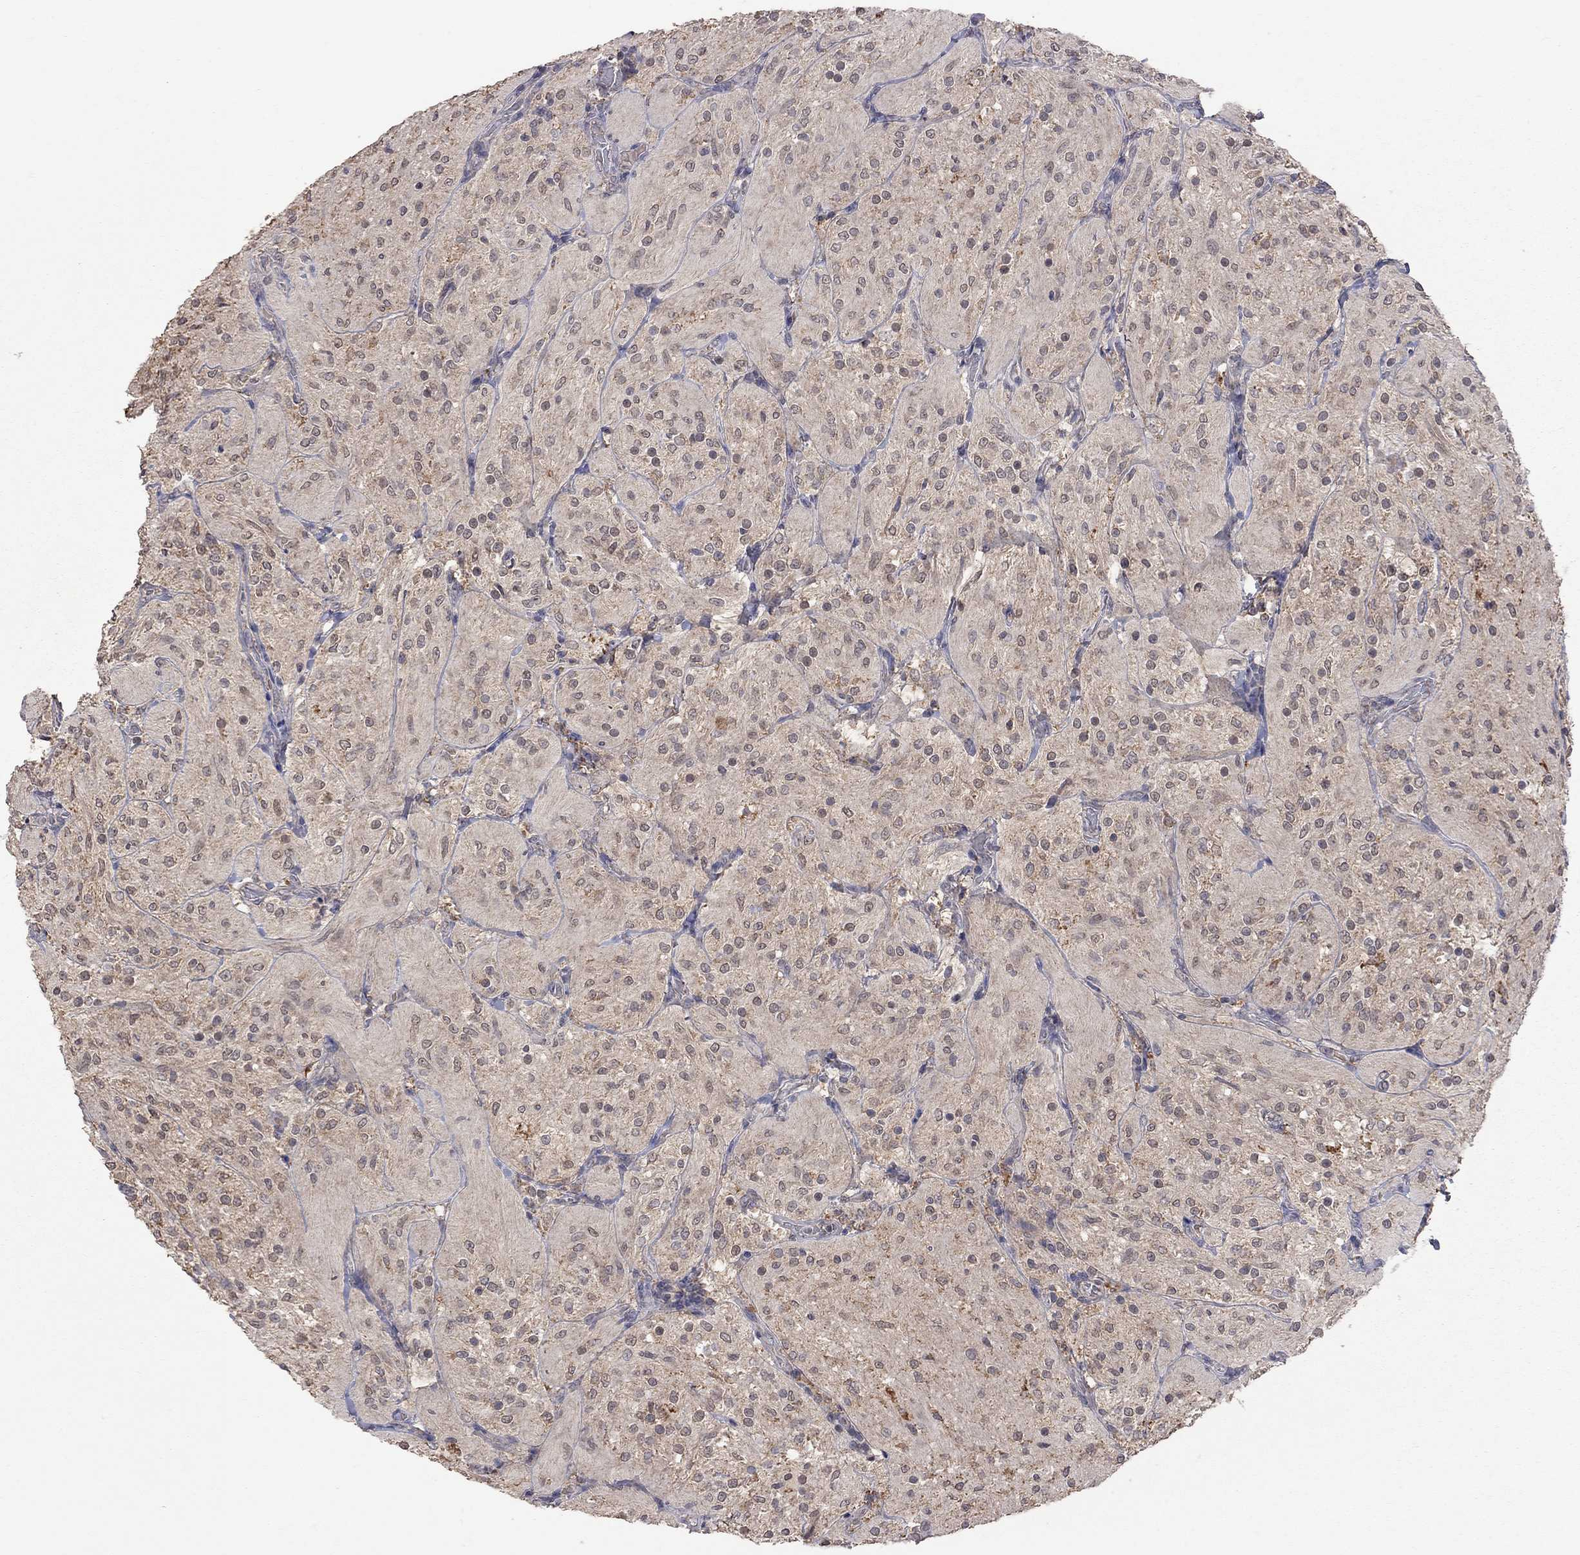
{"staining": {"intensity": "negative", "quantity": "none", "location": "none"}, "tissue": "glioma", "cell_type": "Tumor cells", "image_type": "cancer", "snomed": [{"axis": "morphology", "description": "Glioma, malignant, Low grade"}, {"axis": "topography", "description": "Brain"}], "caption": "The micrograph shows no significant positivity in tumor cells of glioma. Nuclei are stained in blue.", "gene": "HTR6", "patient": {"sex": "male", "age": 3}}